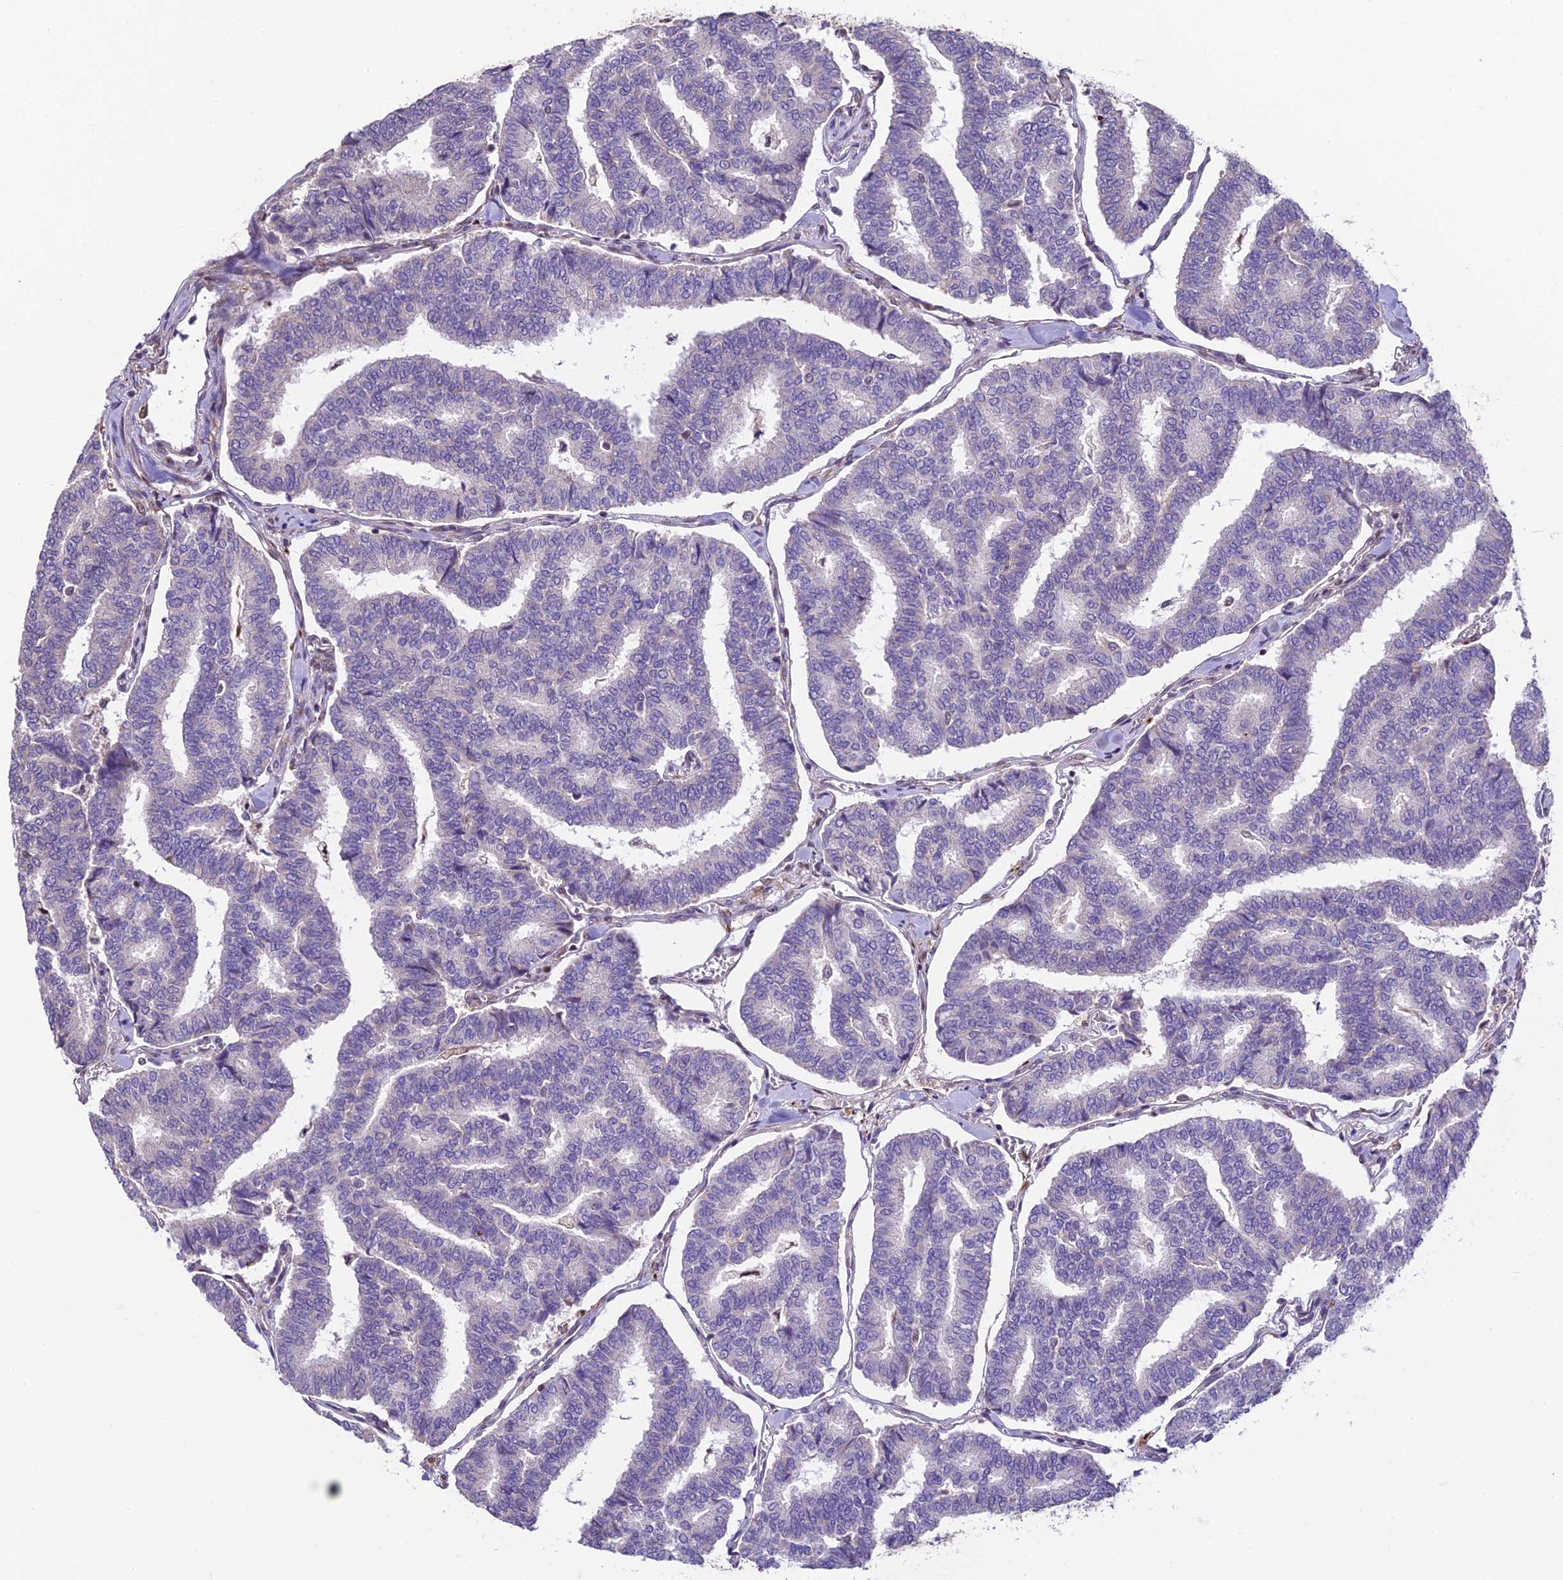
{"staining": {"intensity": "negative", "quantity": "none", "location": "none"}, "tissue": "thyroid cancer", "cell_type": "Tumor cells", "image_type": "cancer", "snomed": [{"axis": "morphology", "description": "Papillary adenocarcinoma, NOS"}, {"axis": "topography", "description": "Thyroid gland"}], "caption": "Immunohistochemistry image of thyroid papillary adenocarcinoma stained for a protein (brown), which shows no staining in tumor cells. (Immunohistochemistry, brightfield microscopy, high magnification).", "gene": "TRIM22", "patient": {"sex": "female", "age": 35}}